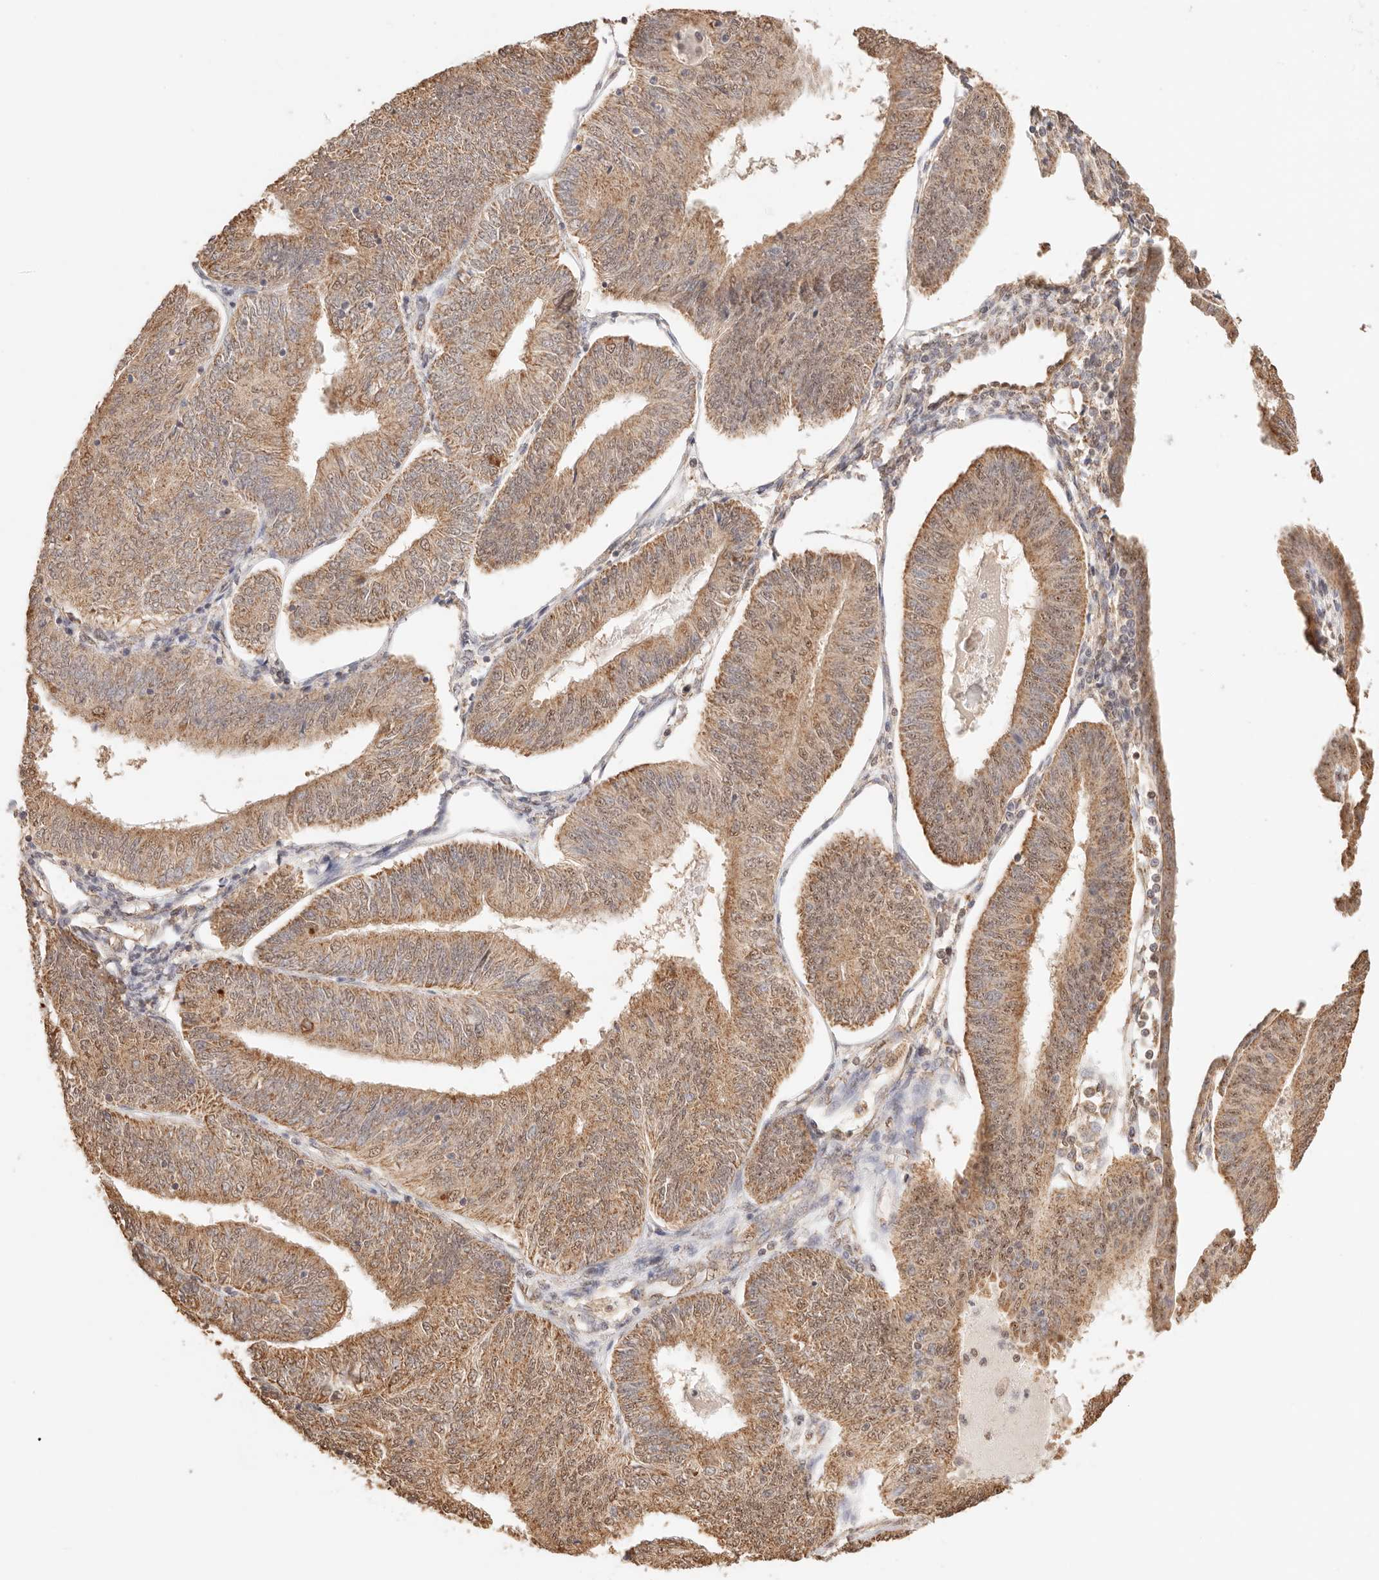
{"staining": {"intensity": "moderate", "quantity": ">75%", "location": "cytoplasmic/membranous,nuclear"}, "tissue": "endometrial cancer", "cell_type": "Tumor cells", "image_type": "cancer", "snomed": [{"axis": "morphology", "description": "Adenocarcinoma, NOS"}, {"axis": "topography", "description": "Endometrium"}], "caption": "Protein expression analysis of endometrial adenocarcinoma displays moderate cytoplasmic/membranous and nuclear expression in about >75% of tumor cells. Immunohistochemistry stains the protein of interest in brown and the nuclei are stained blue.", "gene": "IL1R2", "patient": {"sex": "female", "age": 58}}